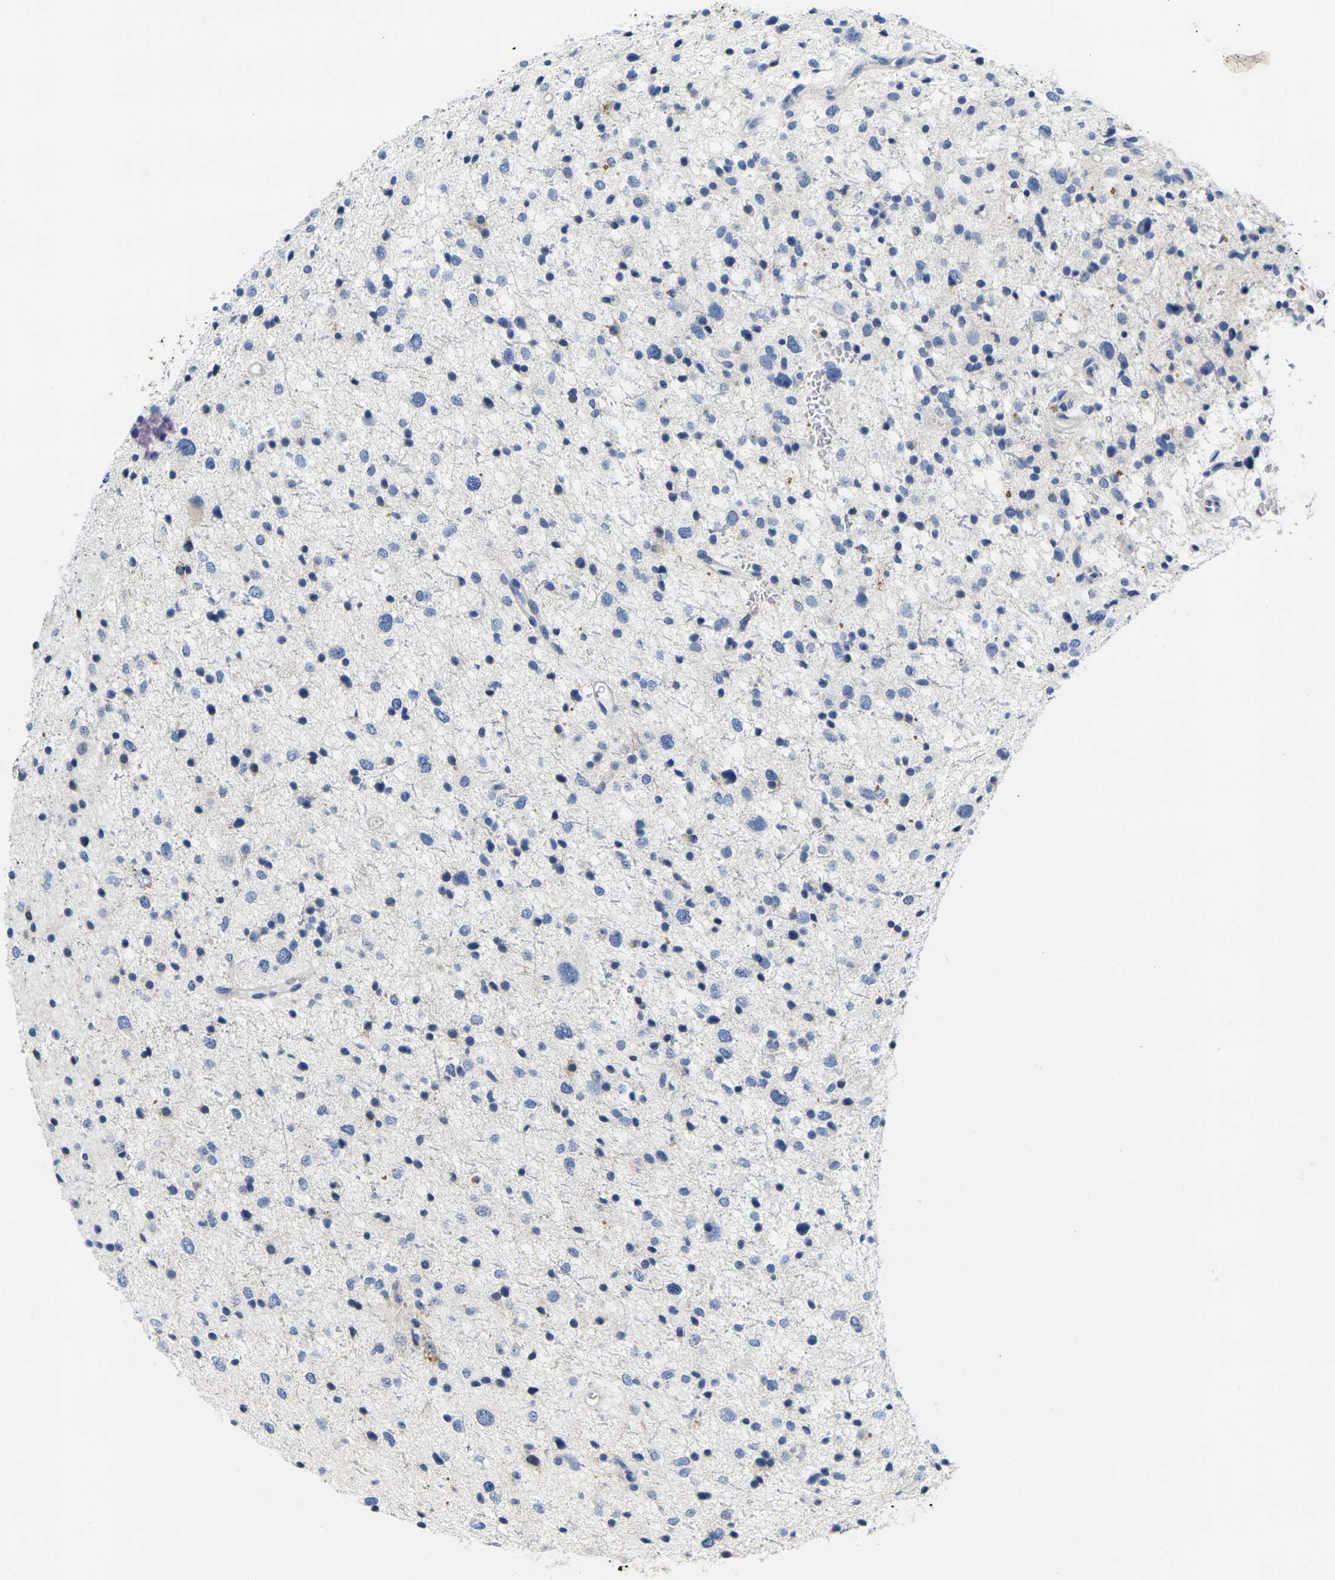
{"staining": {"intensity": "negative", "quantity": "none", "location": "none"}, "tissue": "glioma", "cell_type": "Tumor cells", "image_type": "cancer", "snomed": [{"axis": "morphology", "description": "Glioma, malignant, Low grade"}, {"axis": "topography", "description": "Brain"}], "caption": "Immunohistochemistry (IHC) photomicrograph of human malignant glioma (low-grade) stained for a protein (brown), which reveals no positivity in tumor cells.", "gene": "NOCT", "patient": {"sex": "female", "age": 37}}